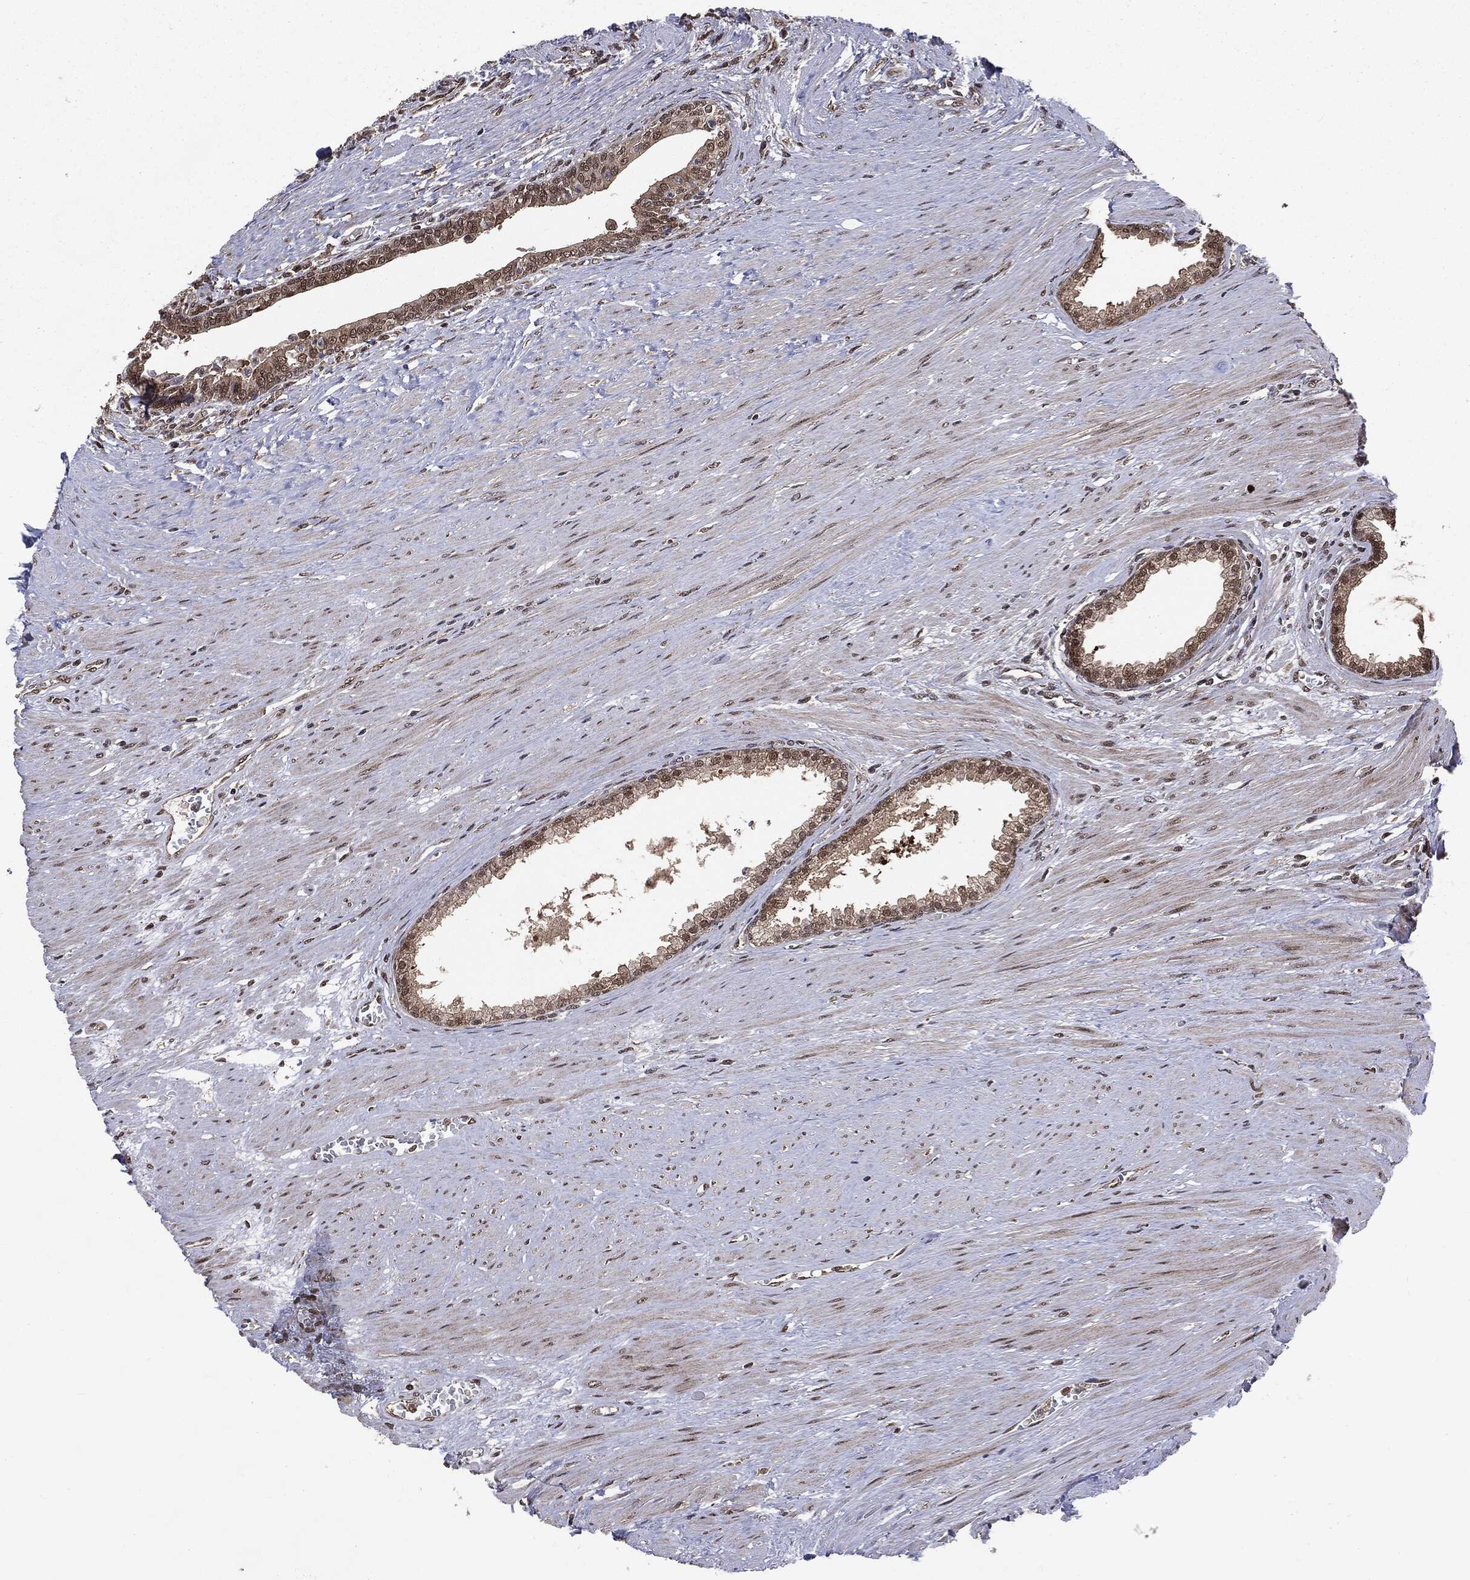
{"staining": {"intensity": "strong", "quantity": "<25%", "location": "cytoplasmic/membranous,nuclear"}, "tissue": "prostate", "cell_type": "Glandular cells", "image_type": "normal", "snomed": [{"axis": "morphology", "description": "Normal tissue, NOS"}, {"axis": "topography", "description": "Prostate"}], "caption": "Immunohistochemistry (IHC) image of unremarkable prostate stained for a protein (brown), which shows medium levels of strong cytoplasmic/membranous,nuclear expression in about <25% of glandular cells.", "gene": "PTPA", "patient": {"sex": "male", "age": 64}}